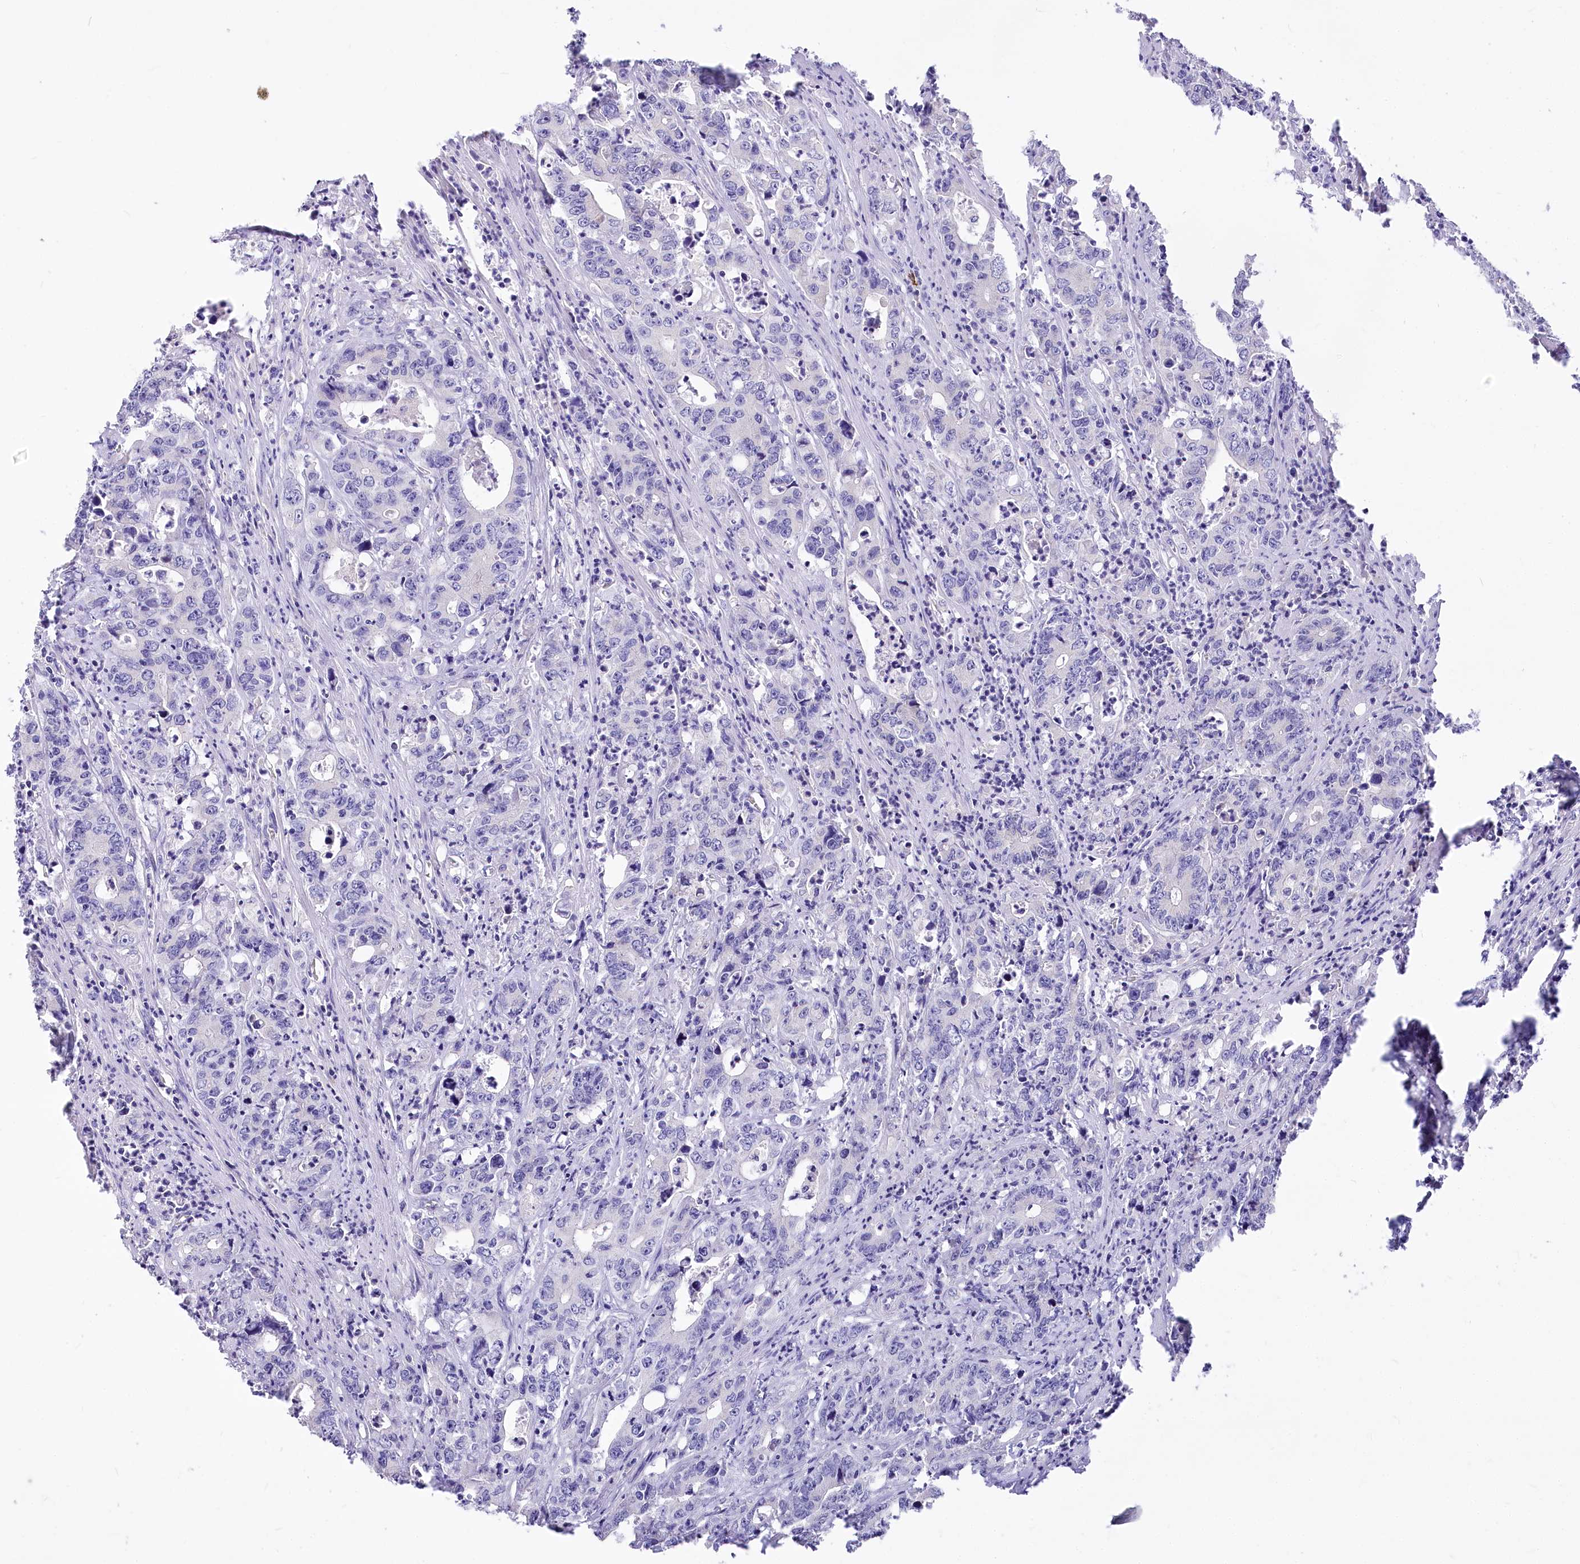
{"staining": {"intensity": "negative", "quantity": "none", "location": "none"}, "tissue": "colorectal cancer", "cell_type": "Tumor cells", "image_type": "cancer", "snomed": [{"axis": "morphology", "description": "Adenocarcinoma, NOS"}, {"axis": "topography", "description": "Colon"}], "caption": "Protein analysis of colorectal cancer (adenocarcinoma) displays no significant positivity in tumor cells.", "gene": "STT3B", "patient": {"sex": "female", "age": 75}}